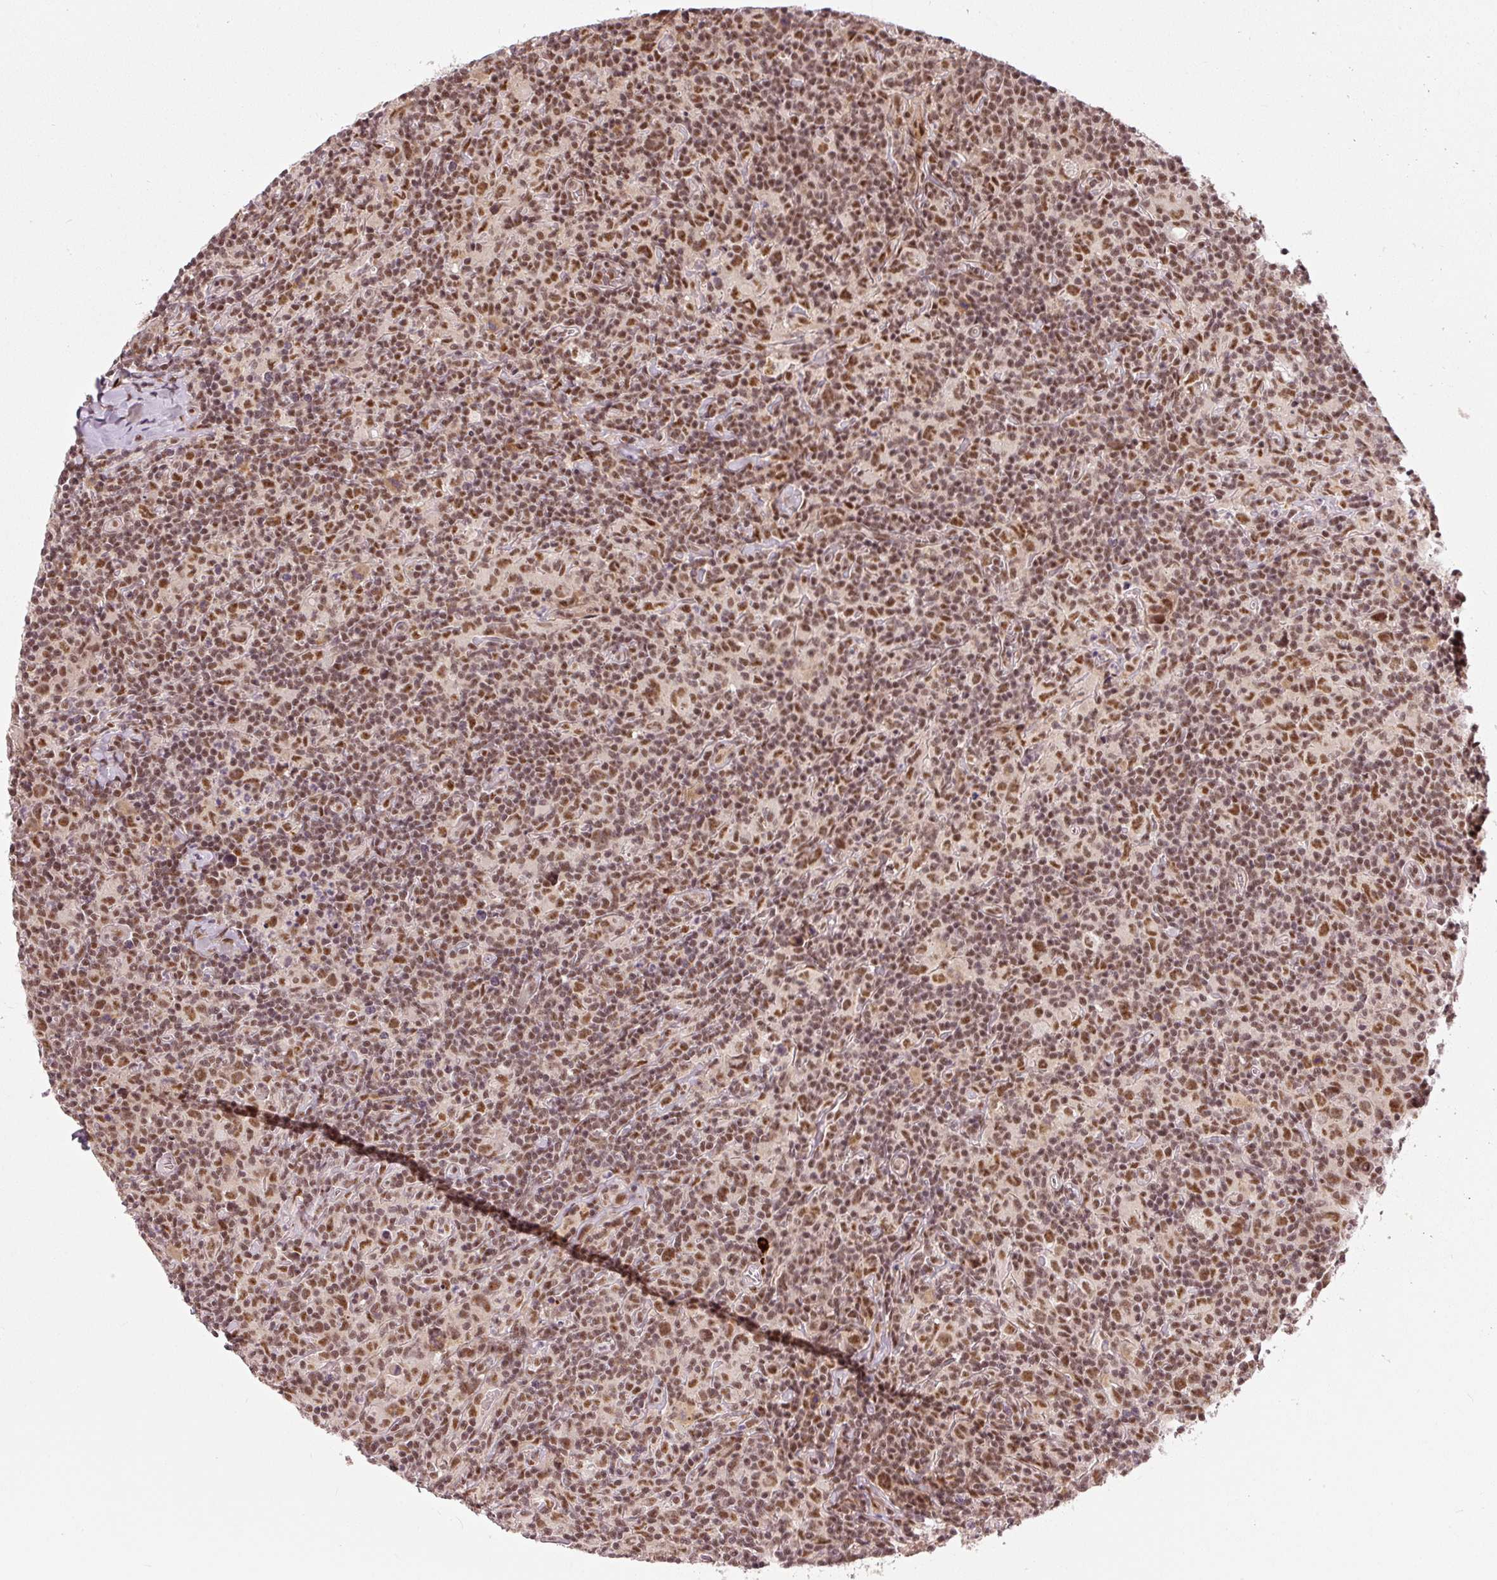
{"staining": {"intensity": "moderate", "quantity": ">75%", "location": "nuclear"}, "tissue": "lymphoma", "cell_type": "Tumor cells", "image_type": "cancer", "snomed": [{"axis": "morphology", "description": "Hodgkin's disease, NOS"}, {"axis": "topography", "description": "Lymph node"}], "caption": "Hodgkin's disease was stained to show a protein in brown. There is medium levels of moderate nuclear positivity in about >75% of tumor cells. (IHC, brightfield microscopy, high magnification).", "gene": "THOC6", "patient": {"sex": "female", "age": 18}}